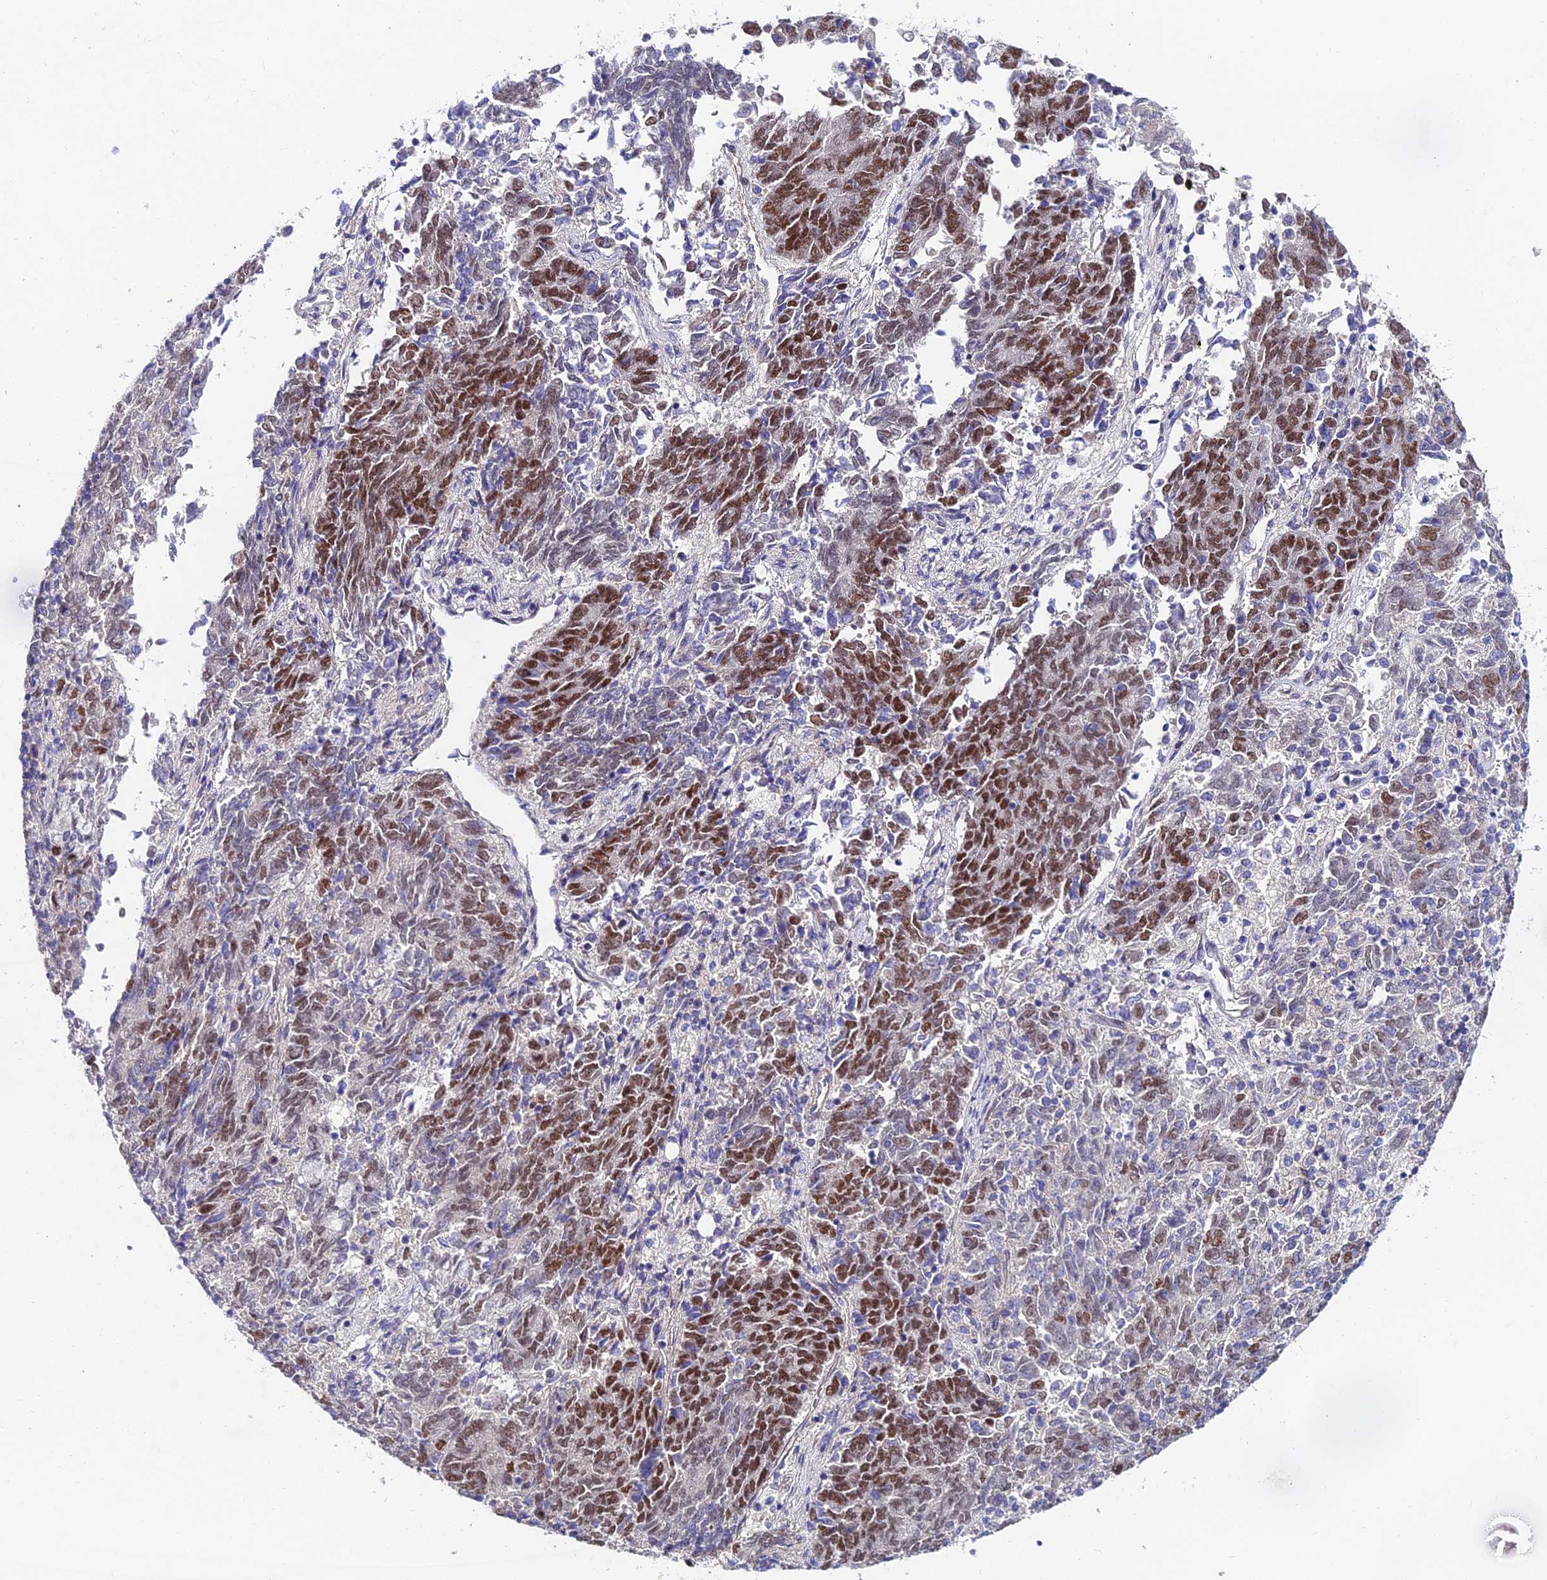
{"staining": {"intensity": "moderate", "quantity": "25%-75%", "location": "nuclear"}, "tissue": "endometrial cancer", "cell_type": "Tumor cells", "image_type": "cancer", "snomed": [{"axis": "morphology", "description": "Adenocarcinoma, NOS"}, {"axis": "topography", "description": "Endometrium"}], "caption": "Moderate nuclear positivity is seen in about 25%-75% of tumor cells in endometrial cancer (adenocarcinoma). (Stains: DAB in brown, nuclei in blue, Microscopy: brightfield microscopy at high magnification).", "gene": "TRIM24", "patient": {"sex": "female", "age": 80}}